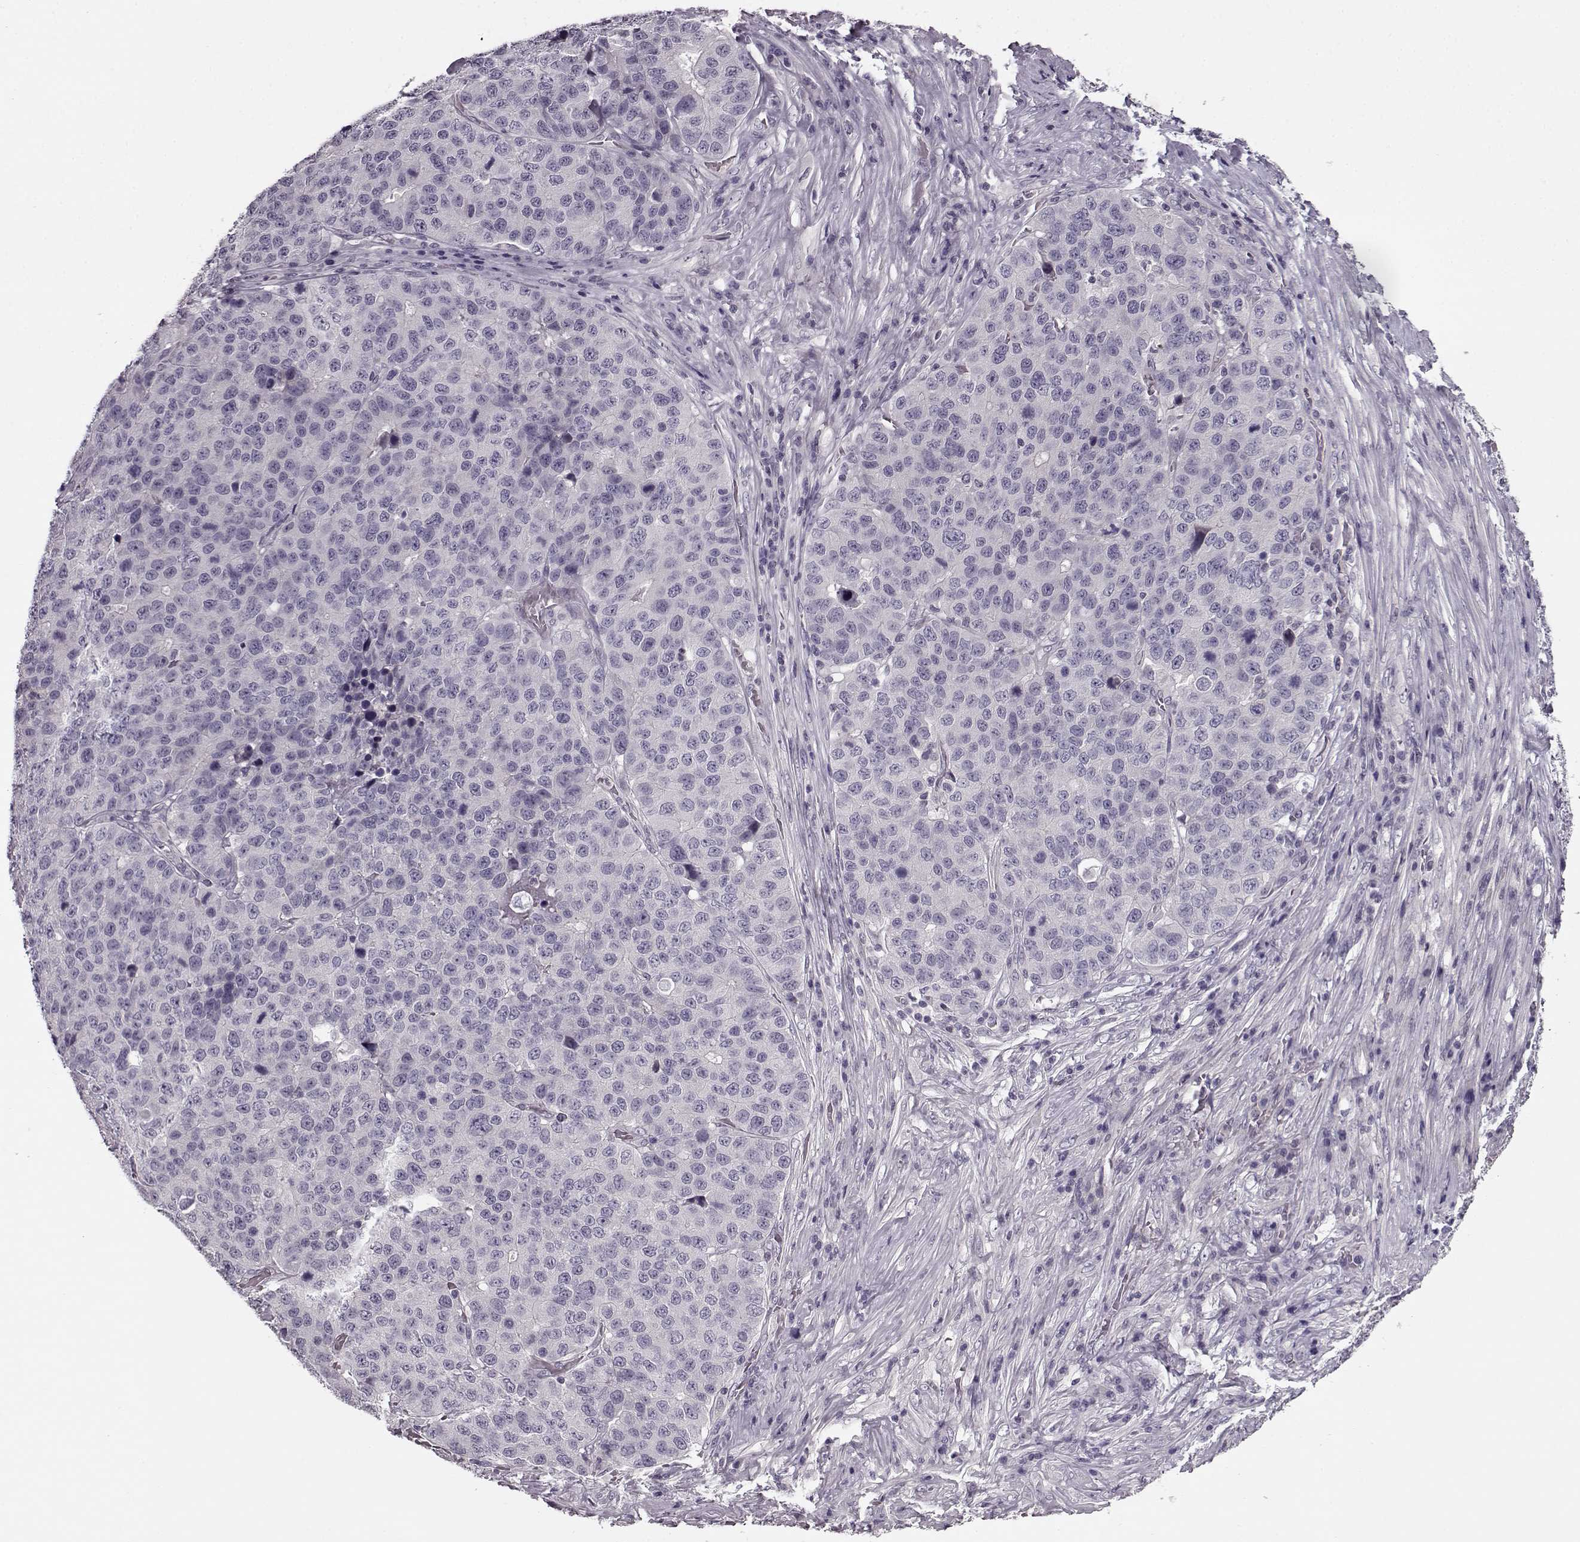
{"staining": {"intensity": "negative", "quantity": "none", "location": "none"}, "tissue": "stomach cancer", "cell_type": "Tumor cells", "image_type": "cancer", "snomed": [{"axis": "morphology", "description": "Adenocarcinoma, NOS"}, {"axis": "topography", "description": "Stomach"}], "caption": "Human stomach adenocarcinoma stained for a protein using IHC demonstrates no staining in tumor cells.", "gene": "RP1L1", "patient": {"sex": "male", "age": 71}}